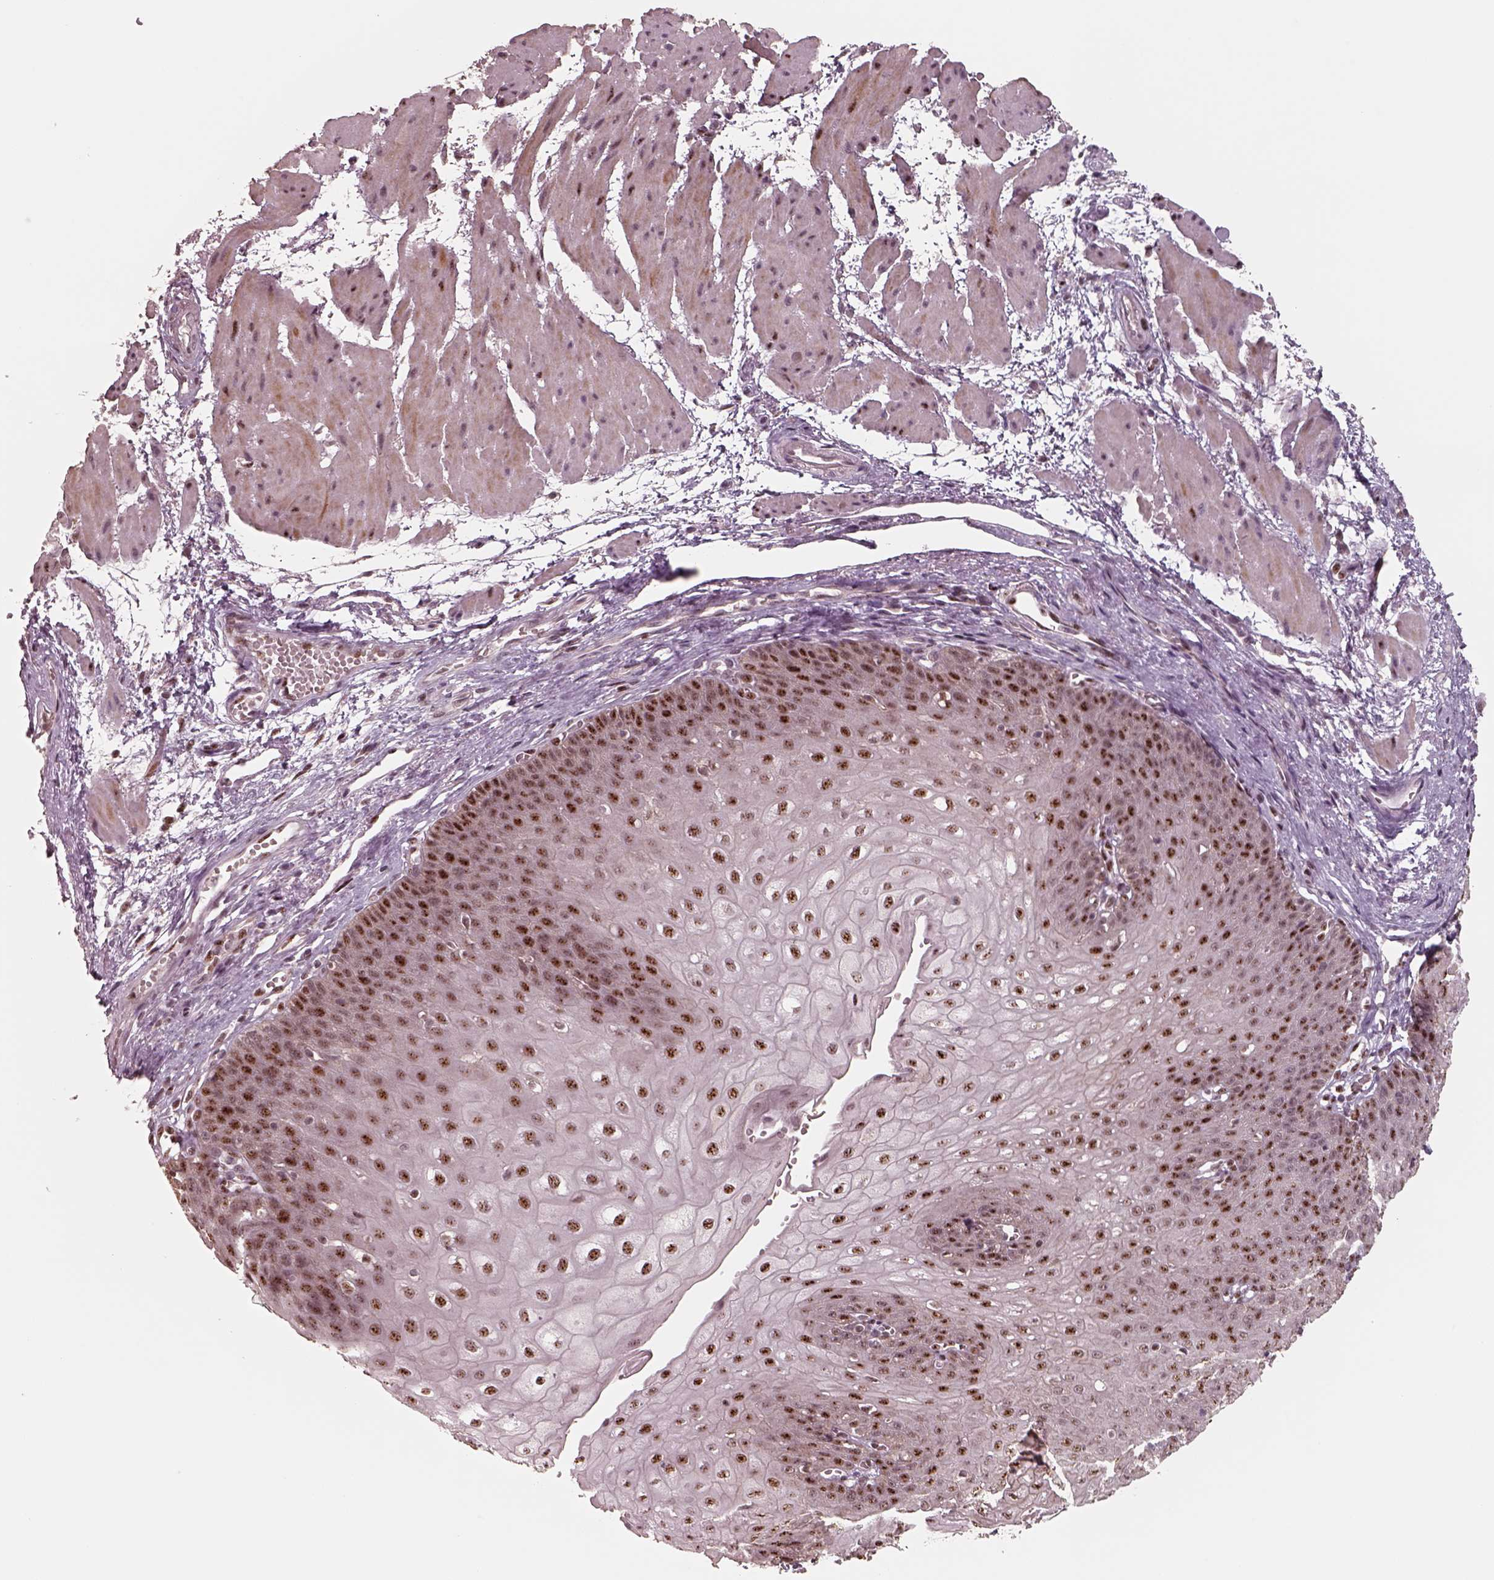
{"staining": {"intensity": "strong", "quantity": ">75%", "location": "nuclear"}, "tissue": "esophagus", "cell_type": "Squamous epithelial cells", "image_type": "normal", "snomed": [{"axis": "morphology", "description": "Normal tissue, NOS"}, {"axis": "topography", "description": "Esophagus"}], "caption": "Protein expression analysis of unremarkable esophagus demonstrates strong nuclear positivity in approximately >75% of squamous epithelial cells.", "gene": "ATXN7L3", "patient": {"sex": "male", "age": 71}}